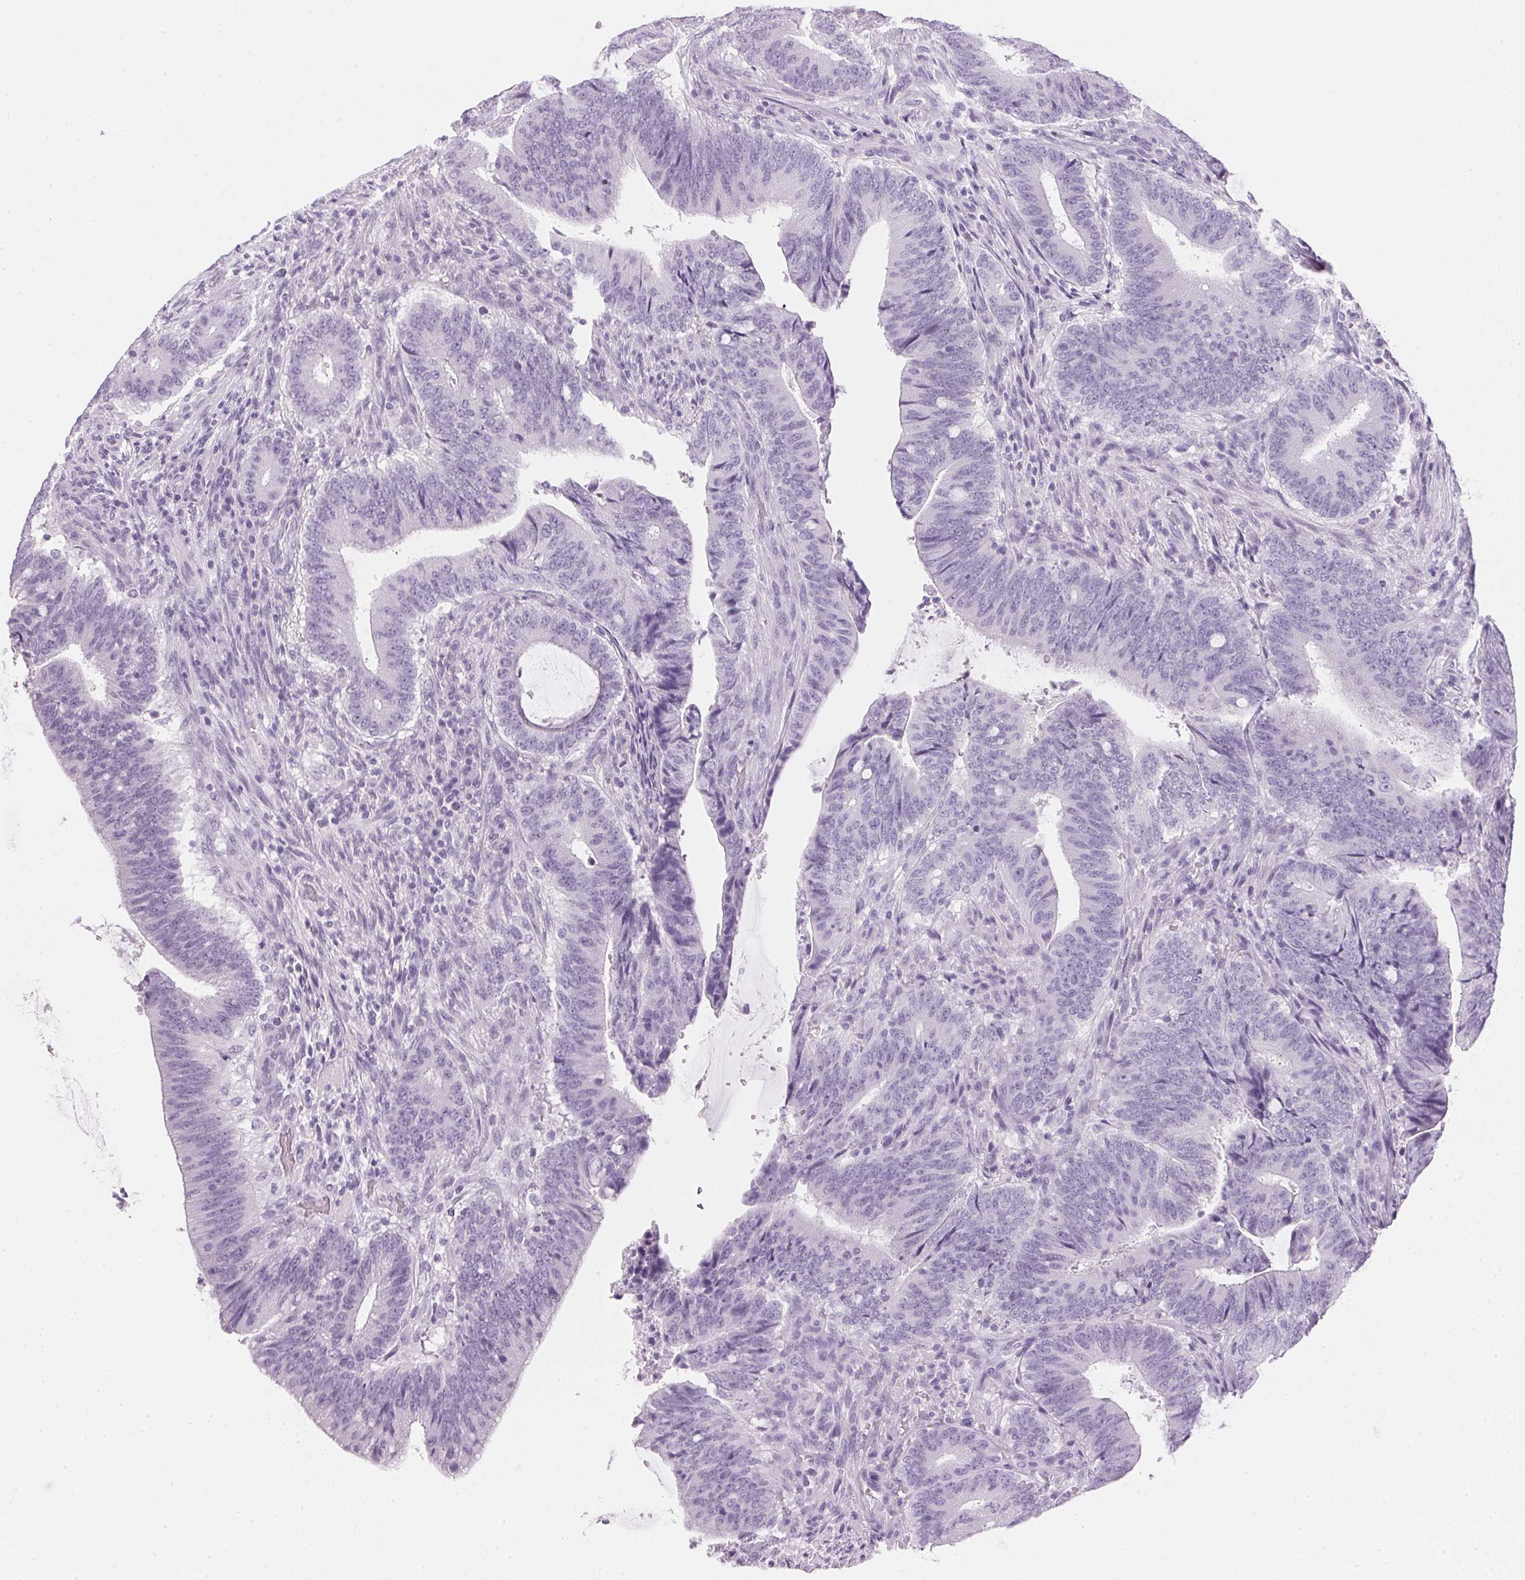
{"staining": {"intensity": "negative", "quantity": "none", "location": "none"}, "tissue": "colorectal cancer", "cell_type": "Tumor cells", "image_type": "cancer", "snomed": [{"axis": "morphology", "description": "Adenocarcinoma, NOS"}, {"axis": "topography", "description": "Colon"}], "caption": "Tumor cells are negative for brown protein staining in colorectal adenocarcinoma.", "gene": "IGFBP1", "patient": {"sex": "female", "age": 43}}